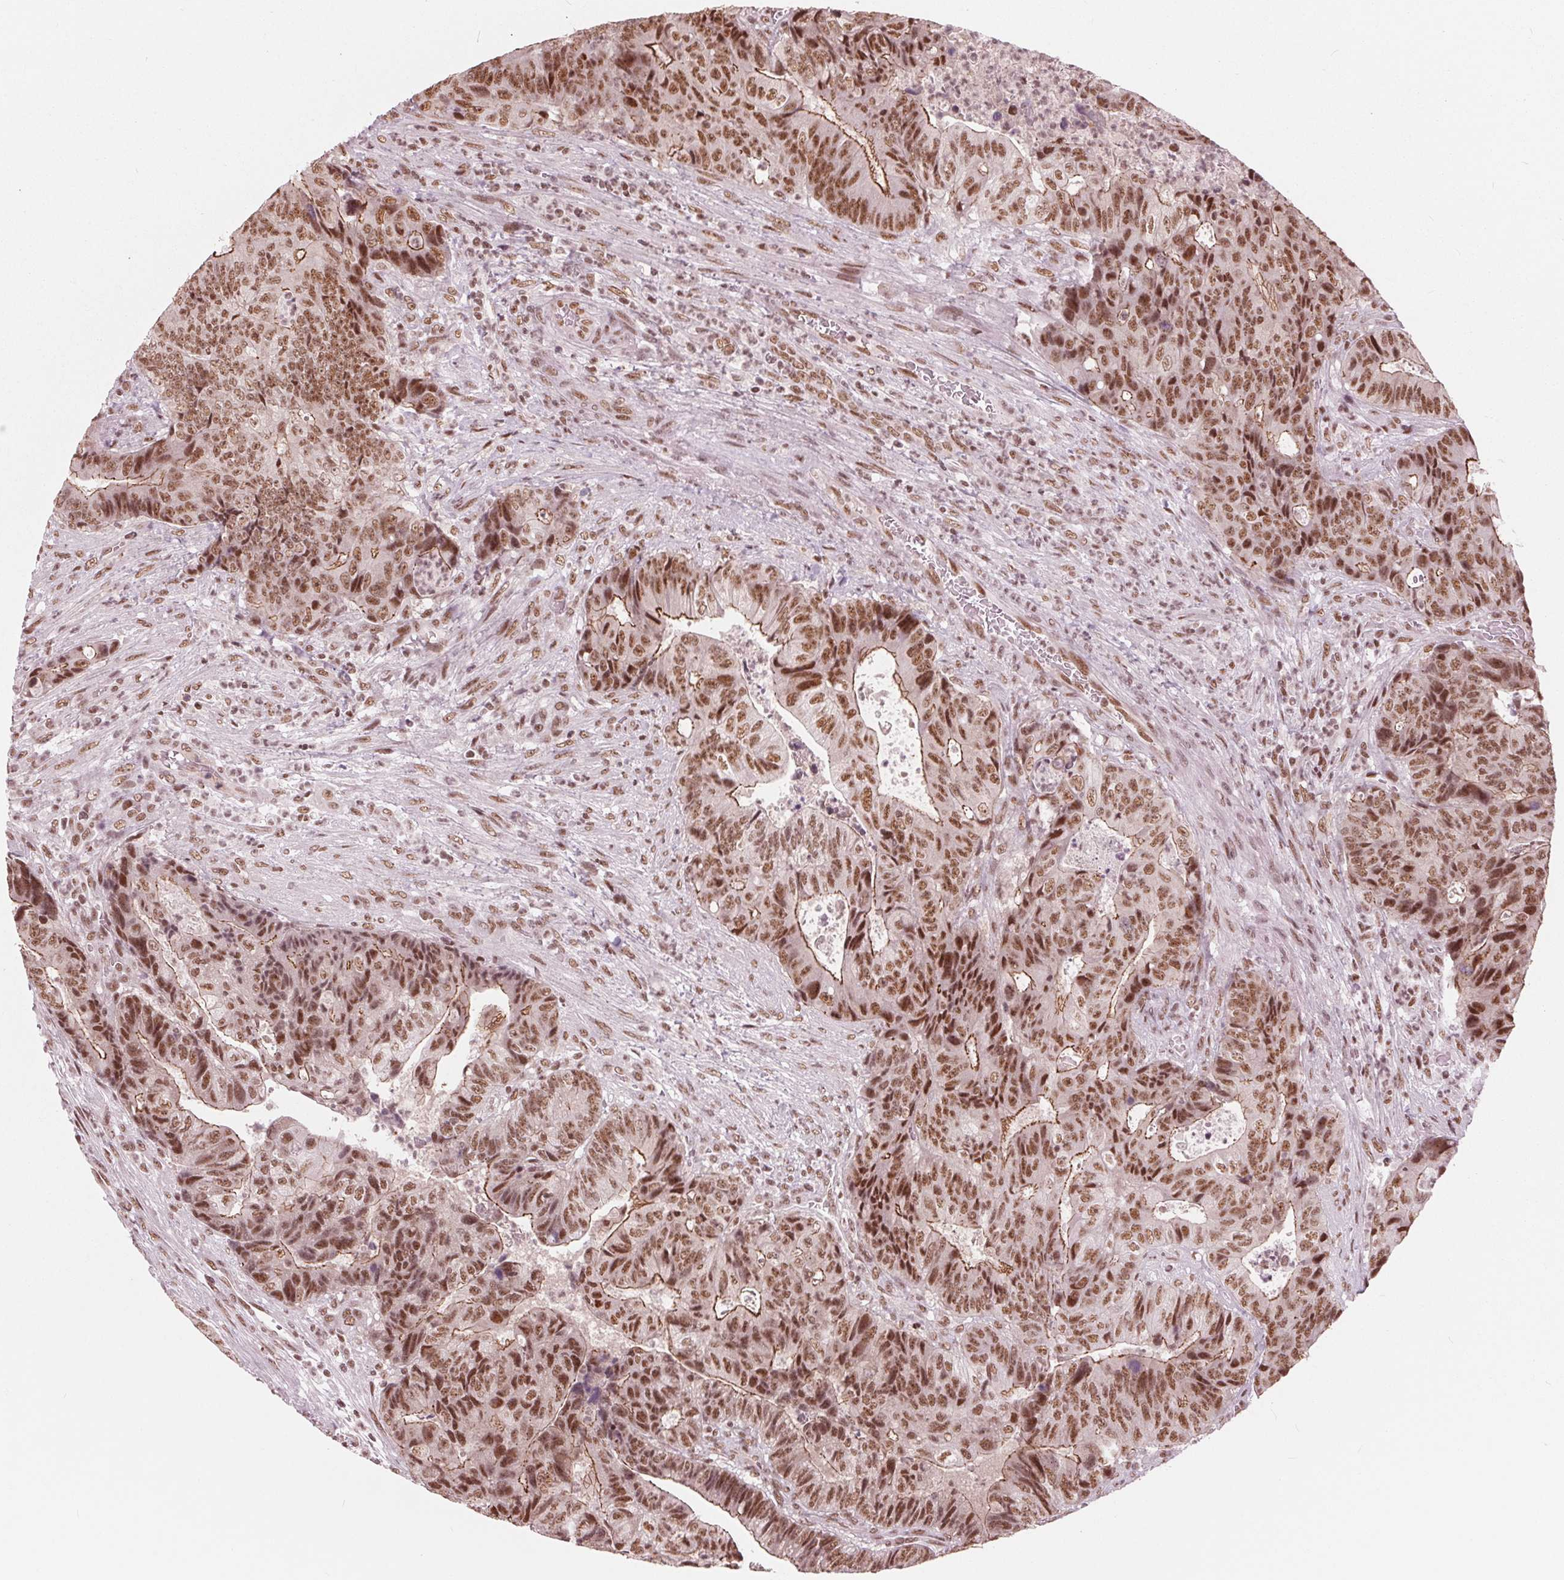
{"staining": {"intensity": "moderate", "quantity": ">75%", "location": "cytoplasmic/membranous,nuclear"}, "tissue": "colorectal cancer", "cell_type": "Tumor cells", "image_type": "cancer", "snomed": [{"axis": "morphology", "description": "Normal tissue, NOS"}, {"axis": "morphology", "description": "Adenocarcinoma, NOS"}, {"axis": "topography", "description": "Colon"}], "caption": "Protein staining reveals moderate cytoplasmic/membranous and nuclear expression in approximately >75% of tumor cells in adenocarcinoma (colorectal).", "gene": "LSM2", "patient": {"sex": "female", "age": 48}}